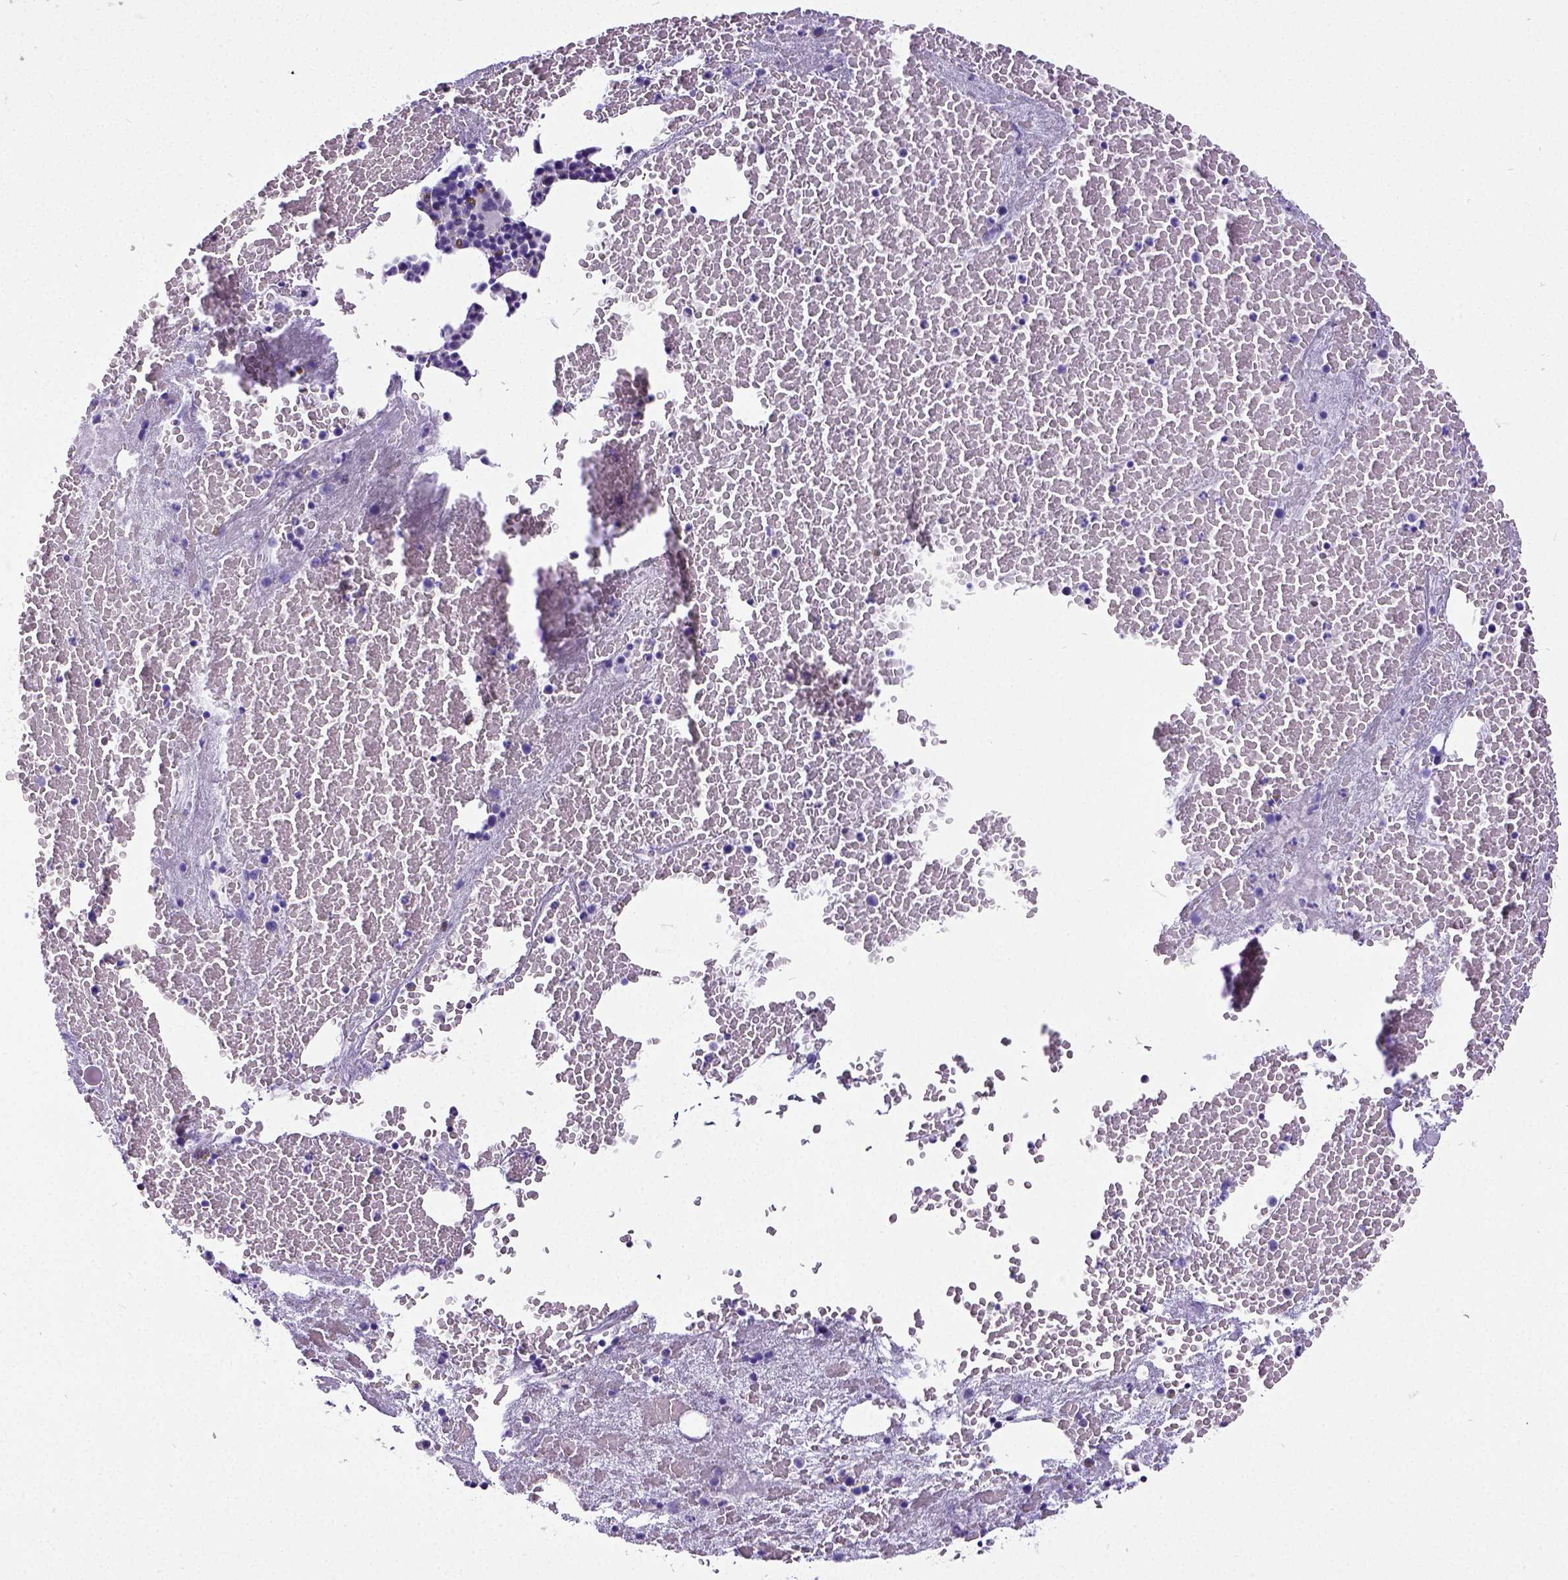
{"staining": {"intensity": "negative", "quantity": "none", "location": "none"}, "tissue": "bone marrow", "cell_type": "Hematopoietic cells", "image_type": "normal", "snomed": [{"axis": "morphology", "description": "Normal tissue, NOS"}, {"axis": "topography", "description": "Bone marrow"}], "caption": "Bone marrow was stained to show a protein in brown. There is no significant positivity in hematopoietic cells. (Brightfield microscopy of DAB (3,3'-diaminobenzidine) immunohistochemistry (IHC) at high magnification).", "gene": "SATB2", "patient": {"sex": "male", "age": 81}}